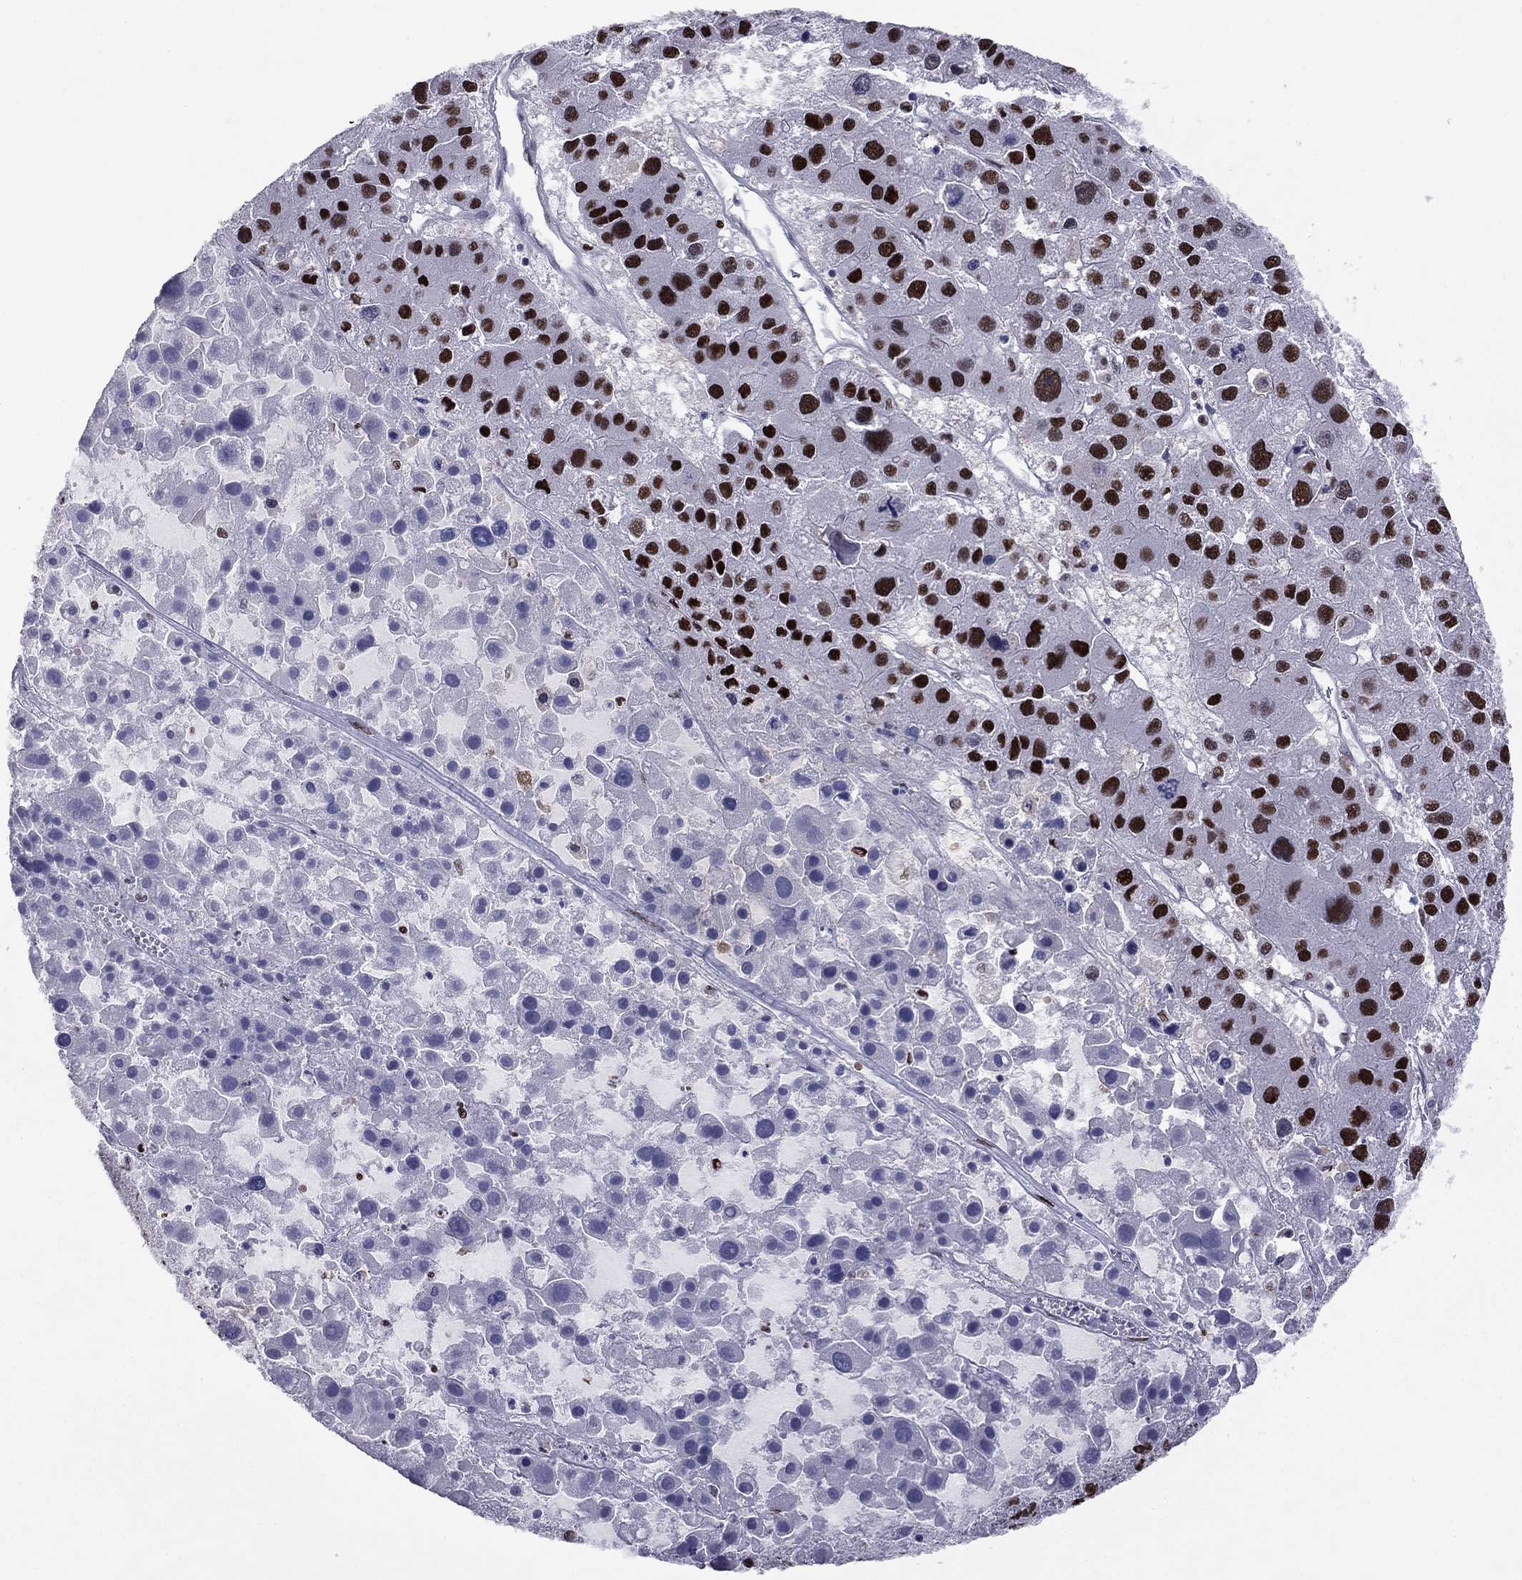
{"staining": {"intensity": "strong", "quantity": ">75%", "location": "nuclear"}, "tissue": "liver cancer", "cell_type": "Tumor cells", "image_type": "cancer", "snomed": [{"axis": "morphology", "description": "Carcinoma, Hepatocellular, NOS"}, {"axis": "topography", "description": "Liver"}], "caption": "High-power microscopy captured an IHC micrograph of liver hepatocellular carcinoma, revealing strong nuclear expression in approximately >75% of tumor cells.", "gene": "PCGF3", "patient": {"sex": "male", "age": 73}}